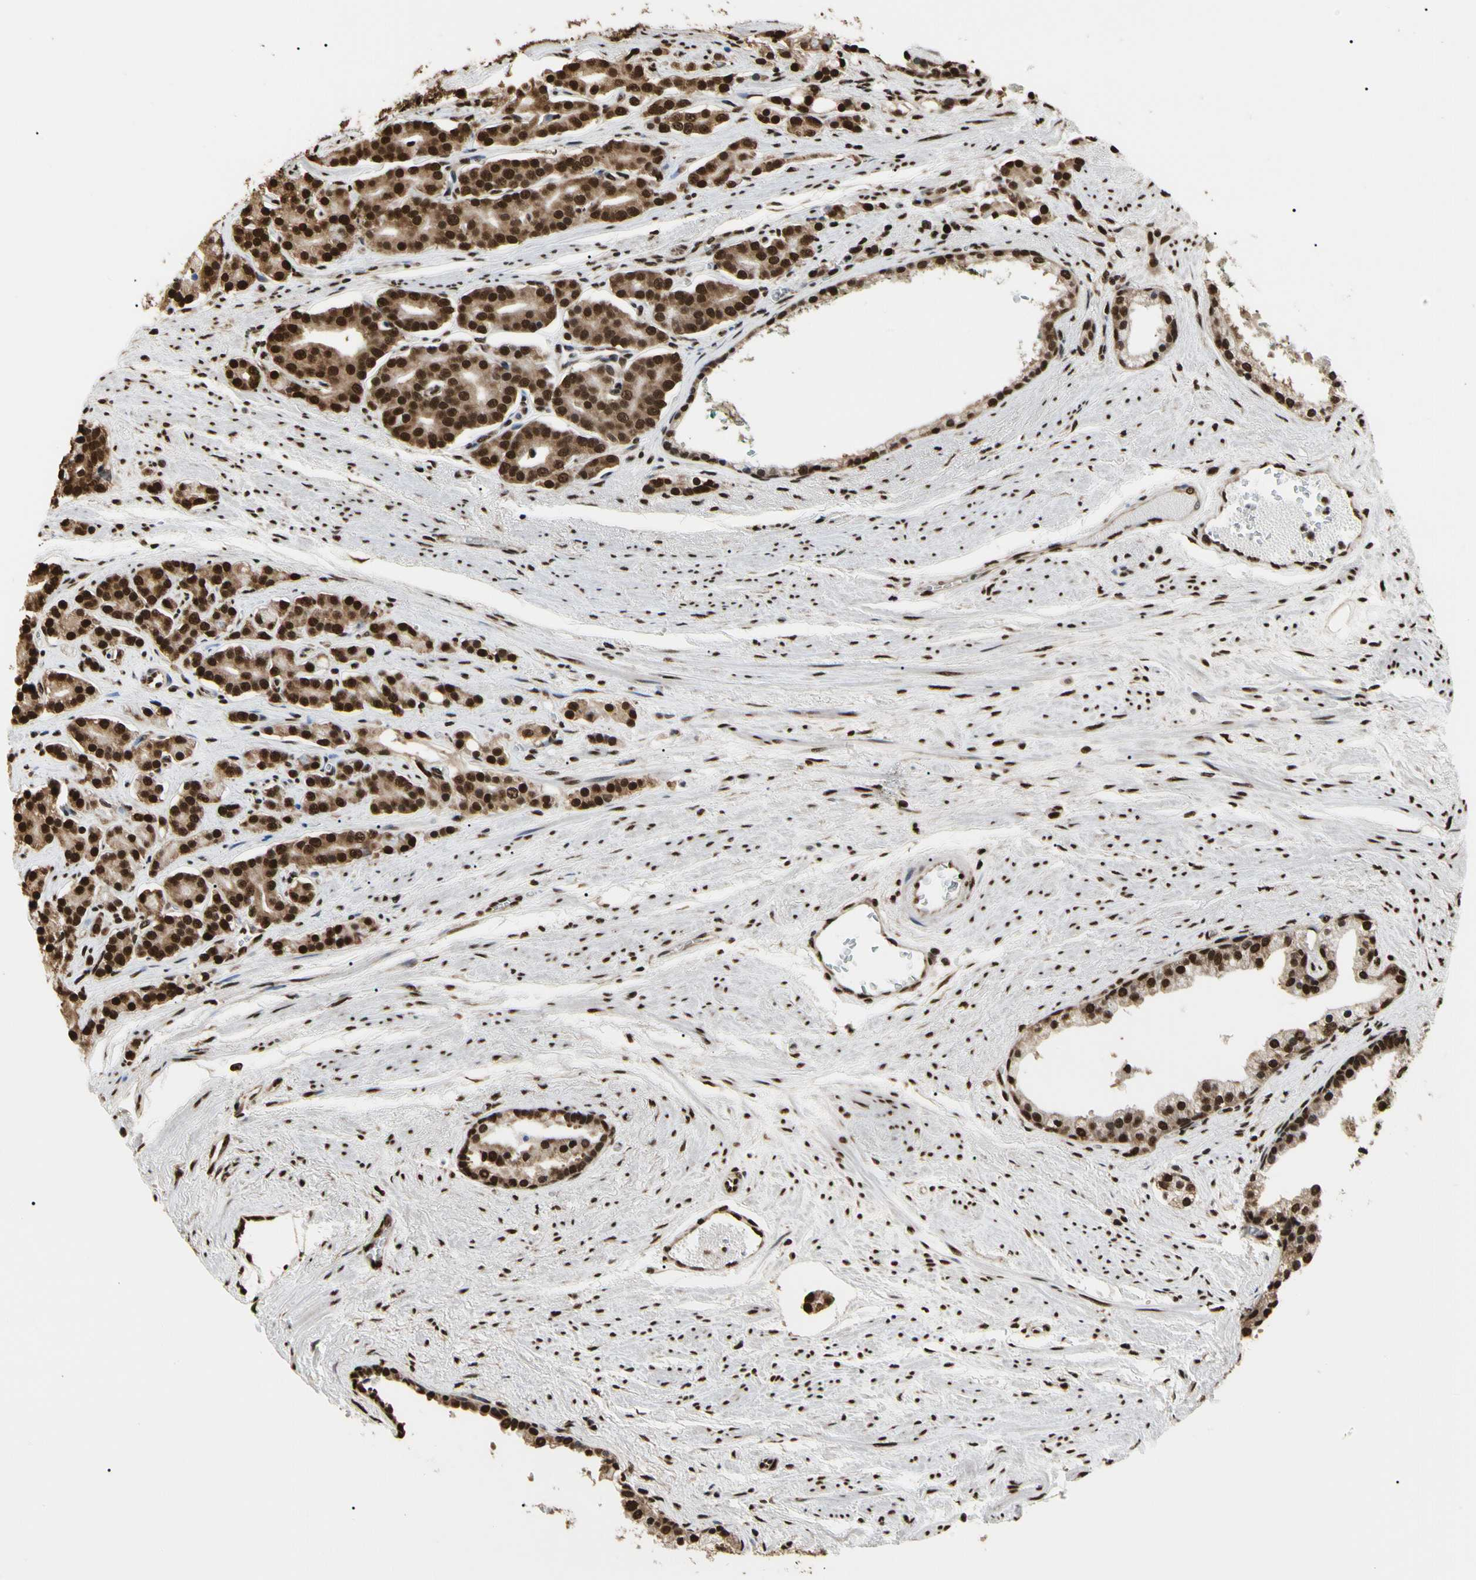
{"staining": {"intensity": "strong", "quantity": ">75%", "location": "cytoplasmic/membranous,nuclear"}, "tissue": "prostate cancer", "cell_type": "Tumor cells", "image_type": "cancer", "snomed": [{"axis": "morphology", "description": "Adenocarcinoma, Low grade"}, {"axis": "topography", "description": "Prostate"}], "caption": "Immunohistochemistry (IHC) of human prostate cancer (adenocarcinoma (low-grade)) demonstrates high levels of strong cytoplasmic/membranous and nuclear expression in approximately >75% of tumor cells.", "gene": "HNRNPK", "patient": {"sex": "male", "age": 63}}